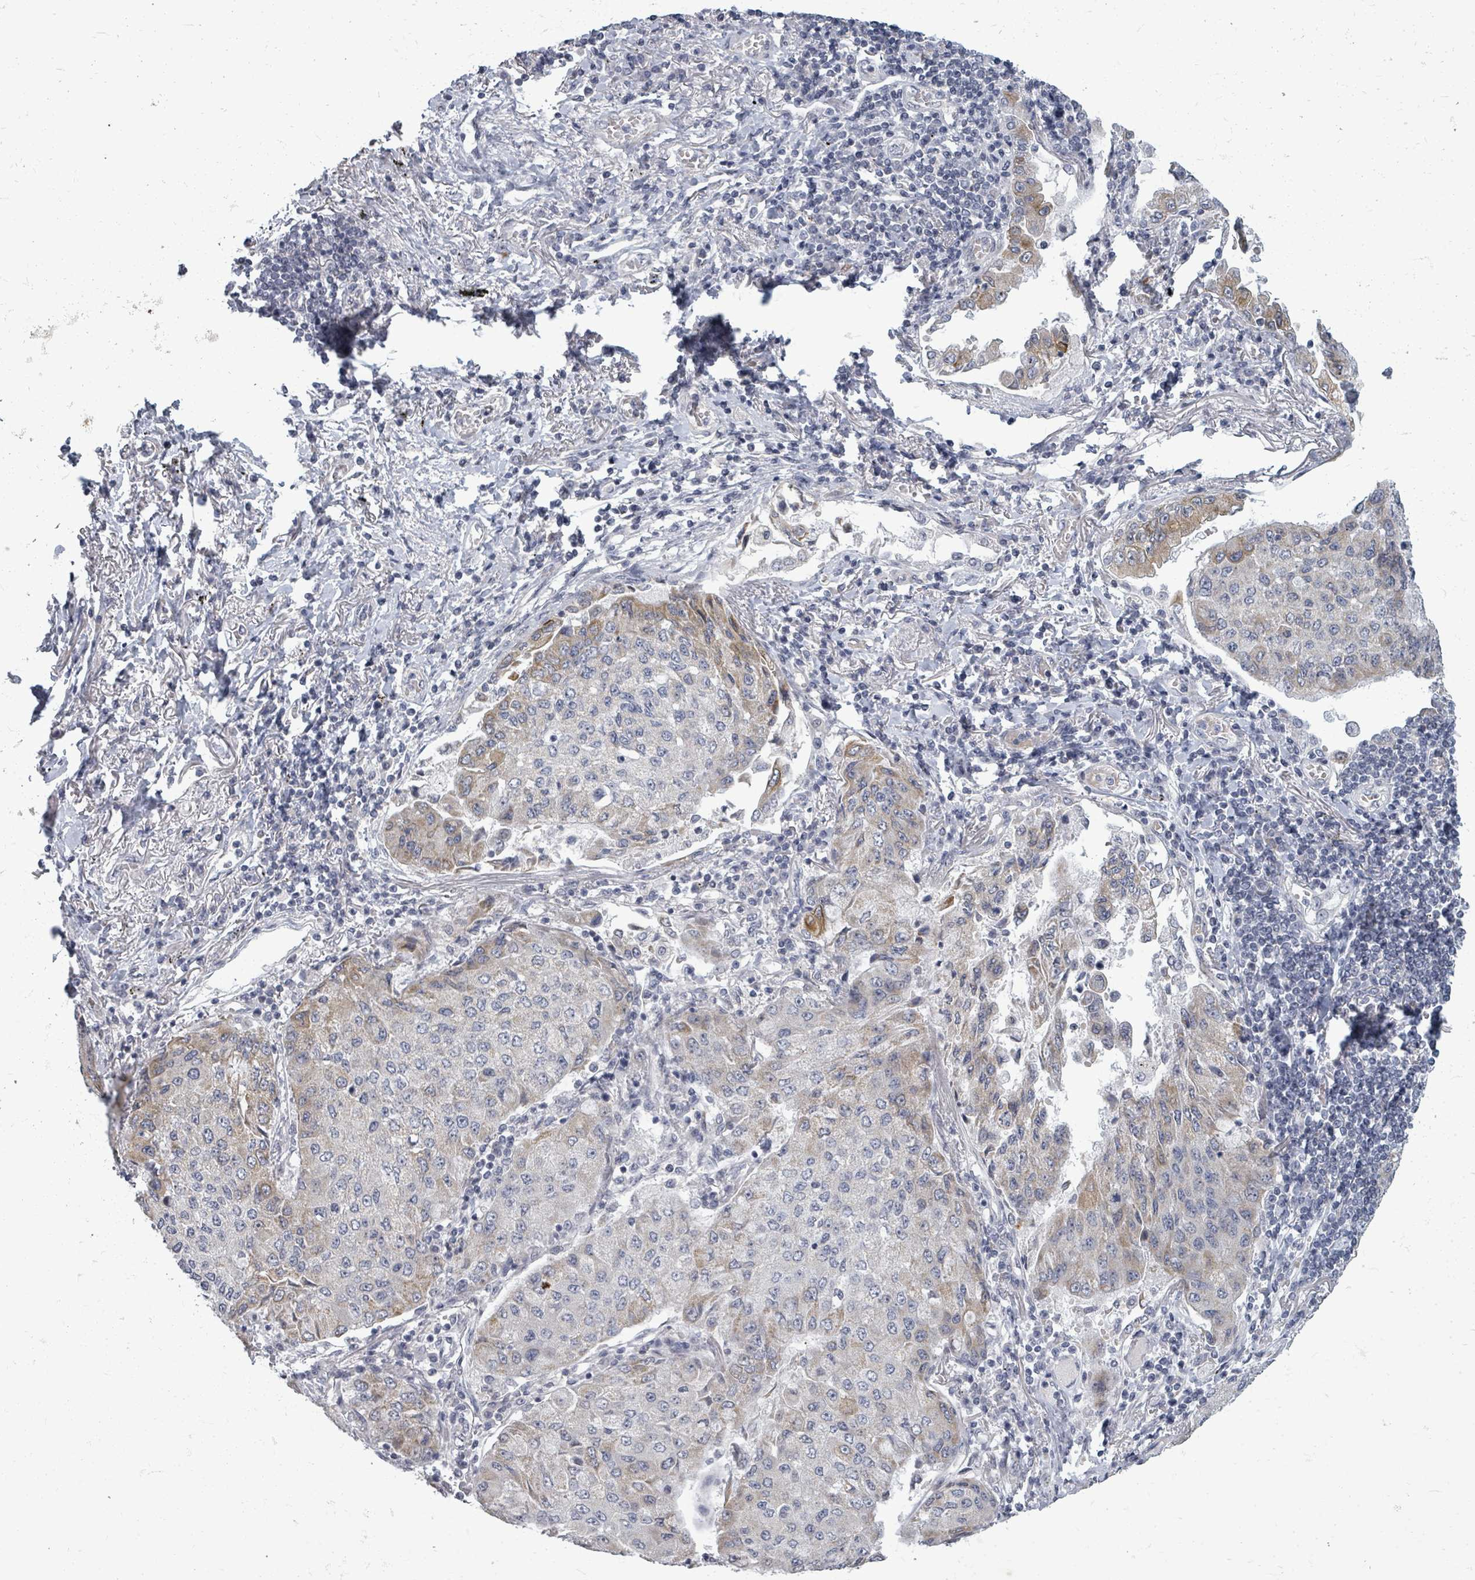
{"staining": {"intensity": "weak", "quantity": "<25%", "location": "cytoplasmic/membranous"}, "tissue": "lung cancer", "cell_type": "Tumor cells", "image_type": "cancer", "snomed": [{"axis": "morphology", "description": "Squamous cell carcinoma, NOS"}, {"axis": "topography", "description": "Lung"}], "caption": "High power microscopy micrograph of an immunohistochemistry micrograph of squamous cell carcinoma (lung), revealing no significant expression in tumor cells.", "gene": "PTPN20", "patient": {"sex": "male", "age": 74}}